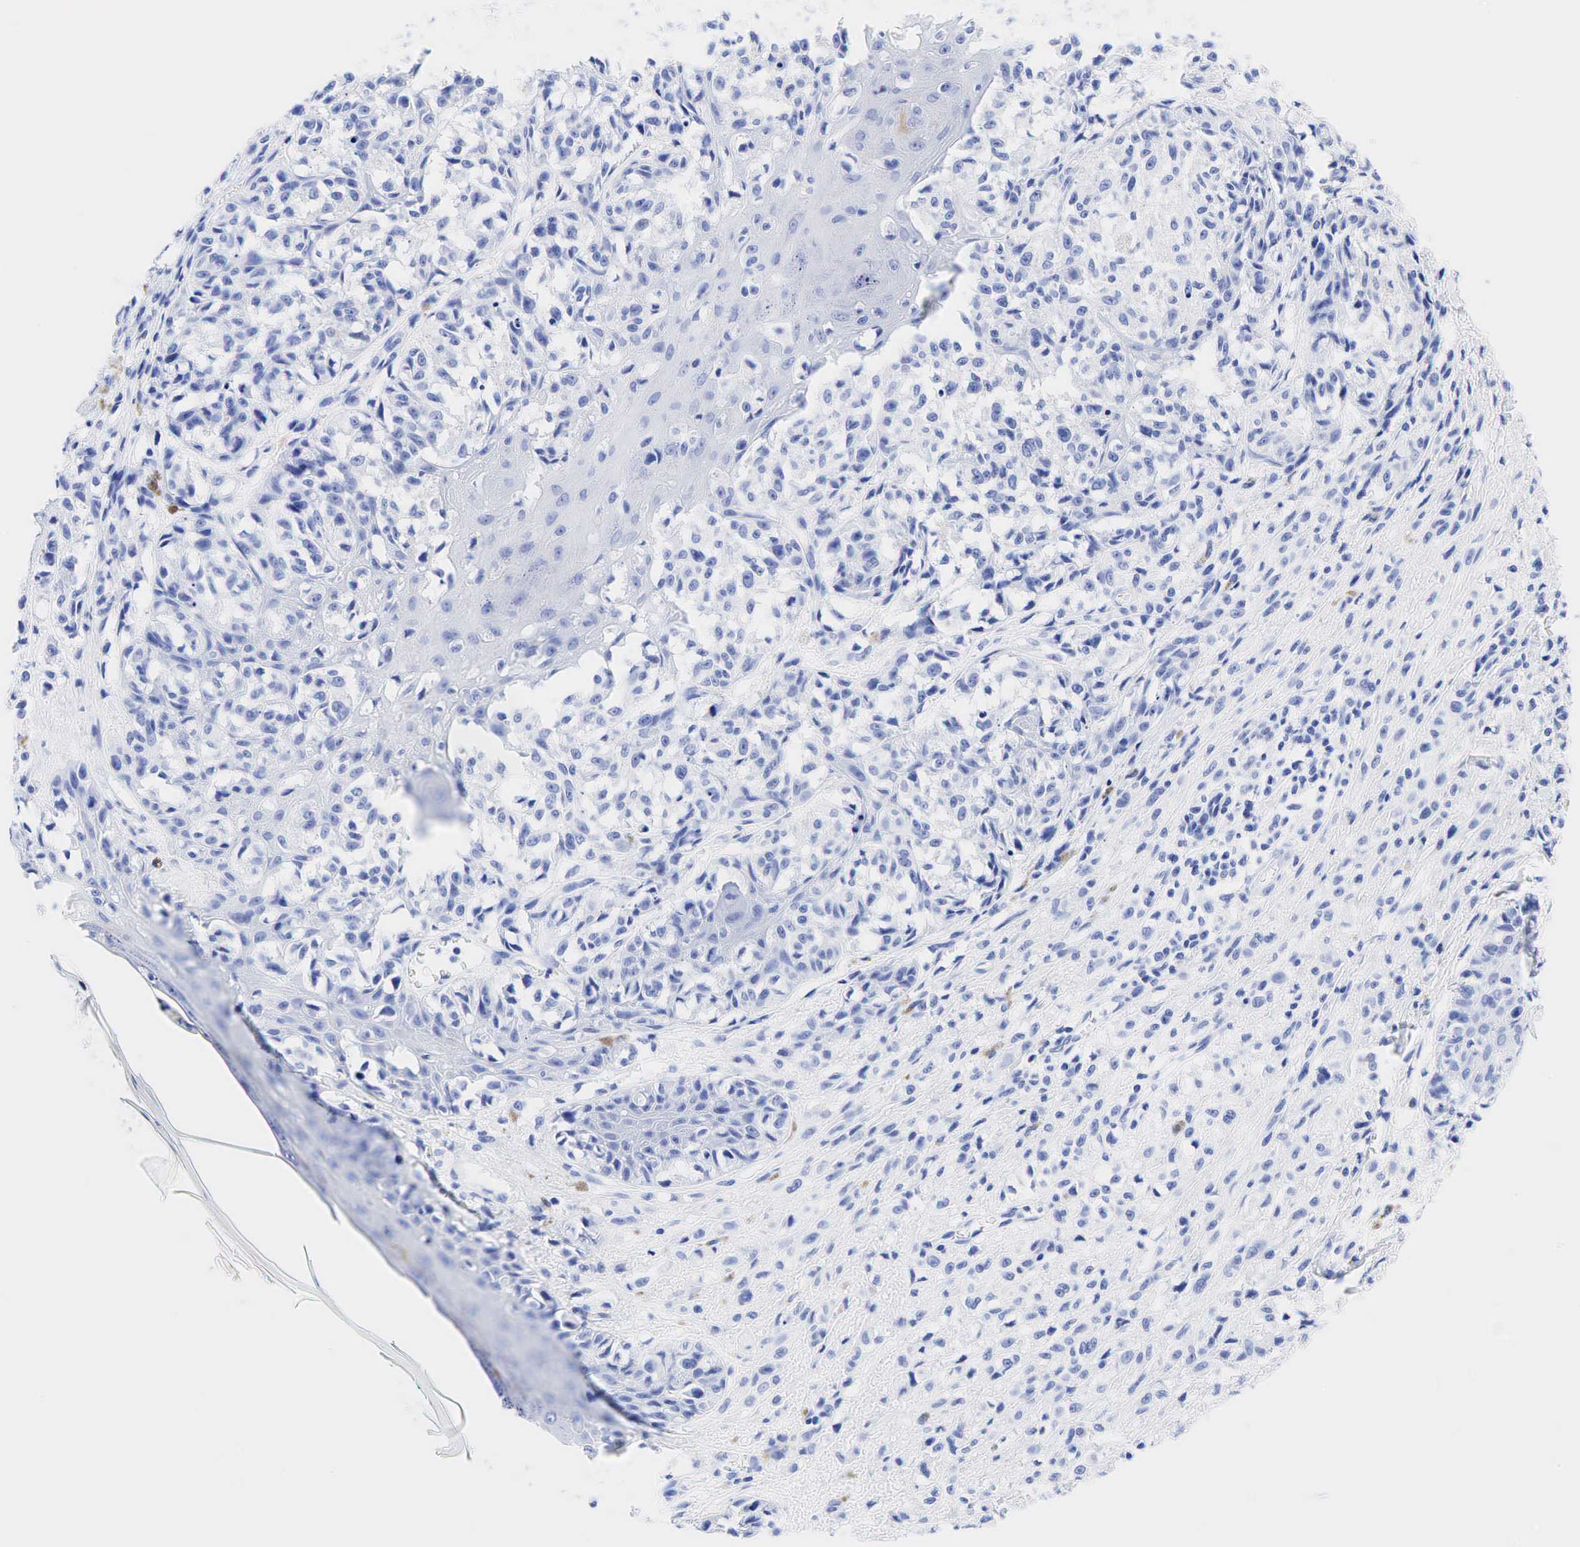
{"staining": {"intensity": "negative", "quantity": "none", "location": "none"}, "tissue": "melanoma", "cell_type": "Tumor cells", "image_type": "cancer", "snomed": [{"axis": "morphology", "description": "Malignant melanoma, NOS"}, {"axis": "topography", "description": "Skin"}], "caption": "The micrograph shows no staining of tumor cells in melanoma.", "gene": "CEACAM5", "patient": {"sex": "male", "age": 80}}